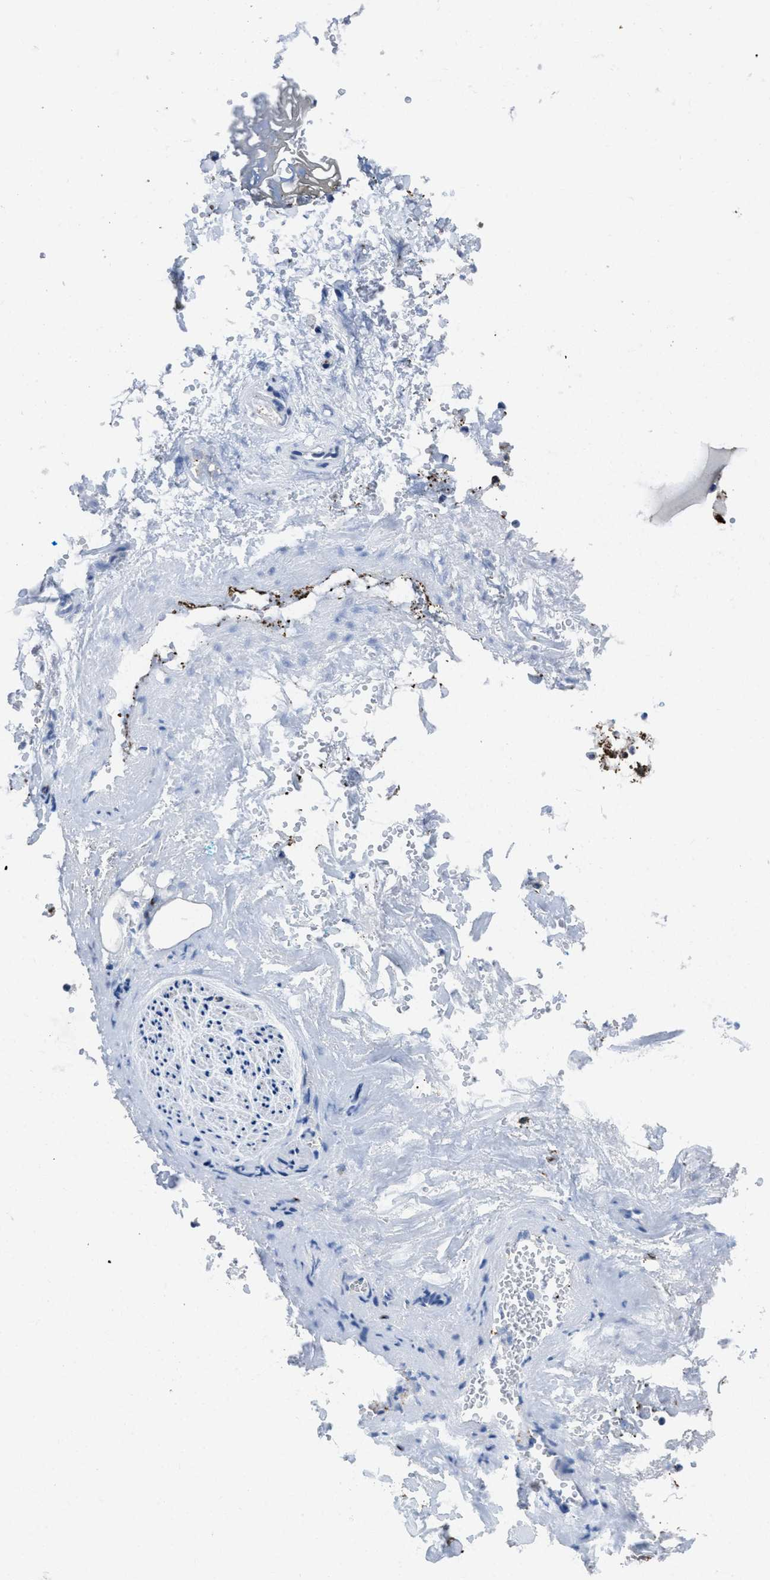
{"staining": {"intensity": "moderate", "quantity": ">75%", "location": "cytoplasmic/membranous"}, "tissue": "vagina", "cell_type": "Squamous epithelial cells", "image_type": "normal", "snomed": [{"axis": "morphology", "description": "Normal tissue, NOS"}, {"axis": "topography", "description": "Vagina"}], "caption": "IHC image of benign human vagina stained for a protein (brown), which shows medium levels of moderate cytoplasmic/membranous expression in about >75% of squamous epithelial cells.", "gene": "ITGA3", "patient": {"sex": "female", "age": 34}}